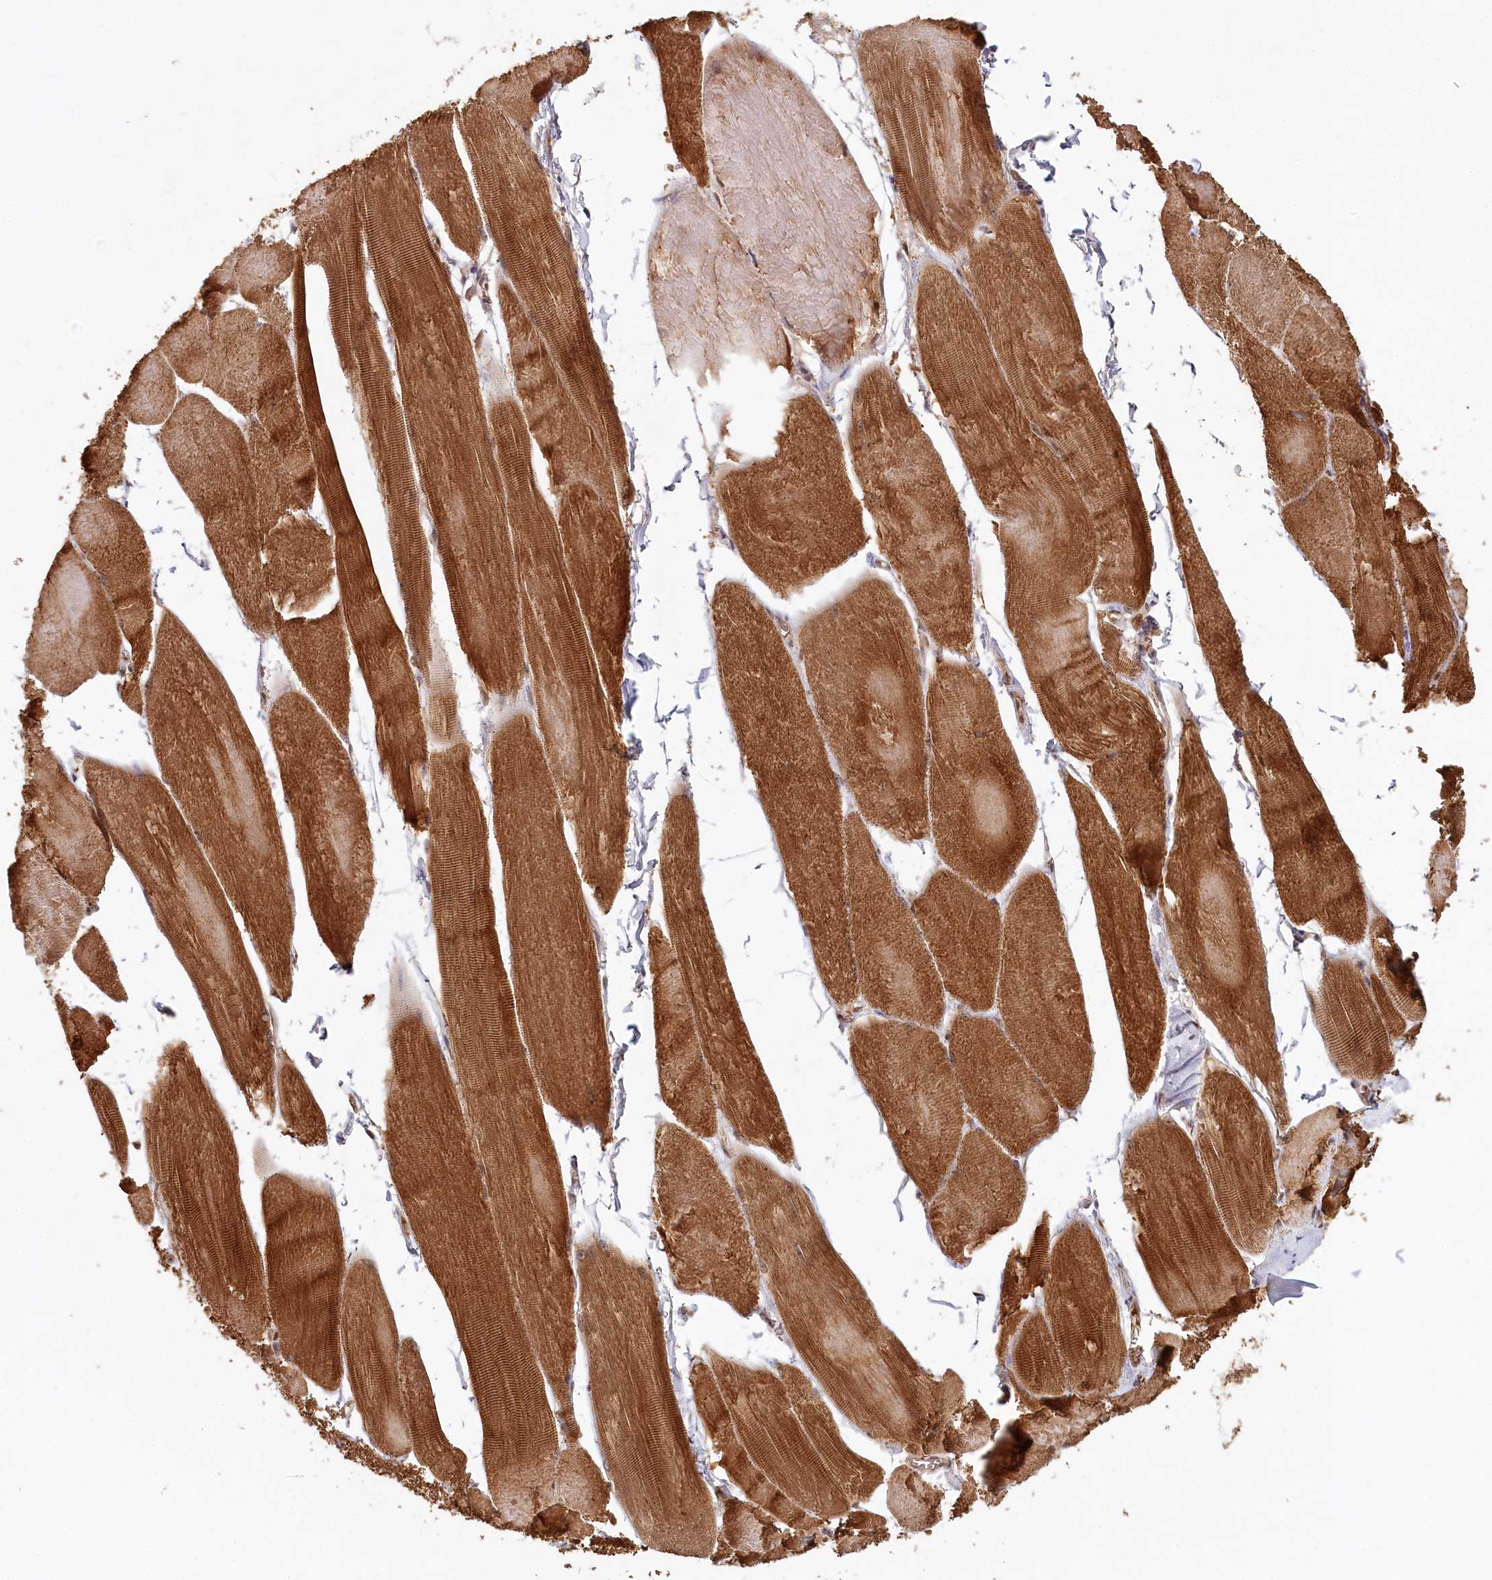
{"staining": {"intensity": "strong", "quantity": ">75%", "location": "cytoplasmic/membranous"}, "tissue": "skeletal muscle", "cell_type": "Myocytes", "image_type": "normal", "snomed": [{"axis": "morphology", "description": "Normal tissue, NOS"}, {"axis": "morphology", "description": "Basal cell carcinoma"}, {"axis": "topography", "description": "Skeletal muscle"}], "caption": "Myocytes show high levels of strong cytoplasmic/membranous expression in approximately >75% of cells in normal human skeletal muscle.", "gene": "WAPL", "patient": {"sex": "female", "age": 64}}